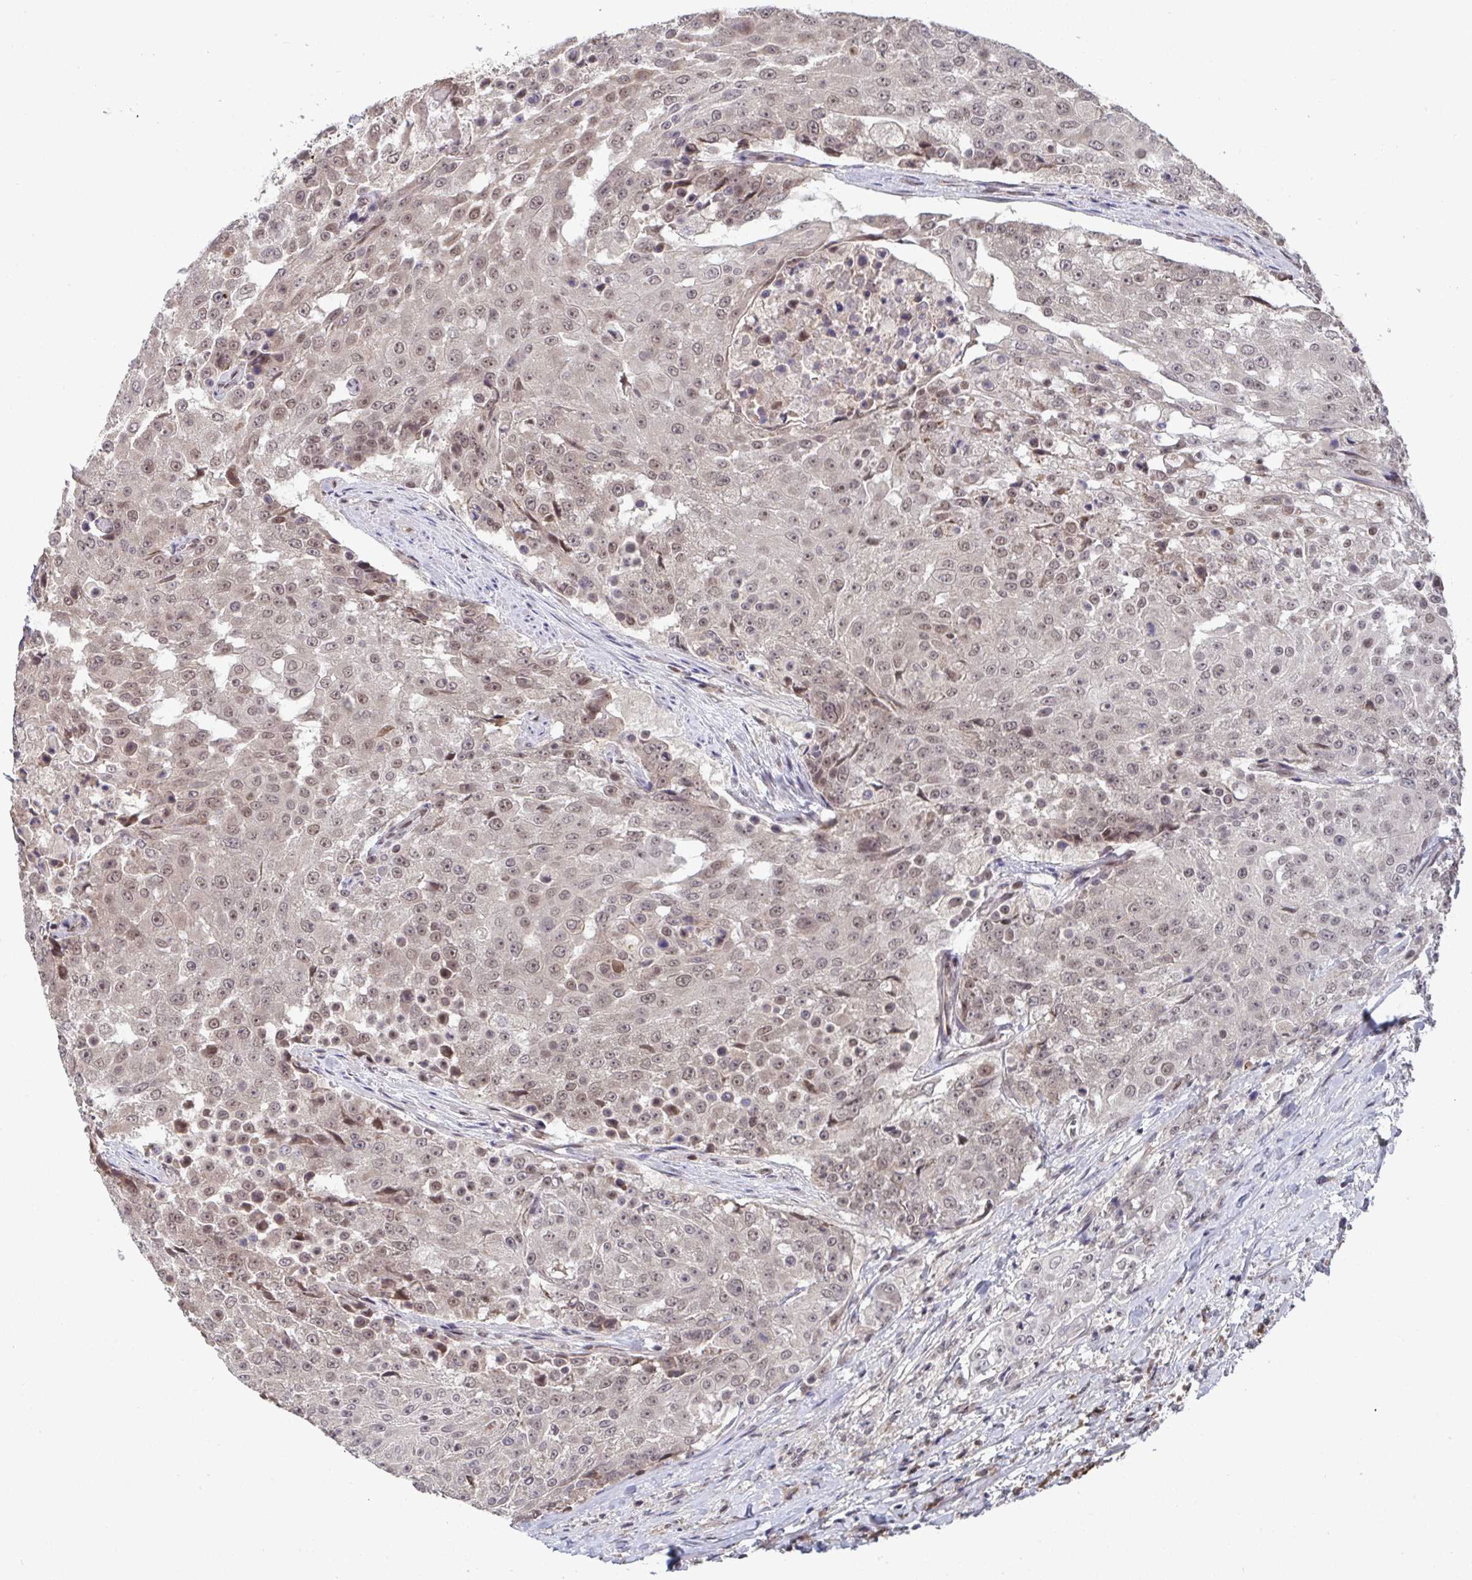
{"staining": {"intensity": "moderate", "quantity": ">75%", "location": "nuclear"}, "tissue": "urothelial cancer", "cell_type": "Tumor cells", "image_type": "cancer", "snomed": [{"axis": "morphology", "description": "Urothelial carcinoma, High grade"}, {"axis": "topography", "description": "Urinary bladder"}], "caption": "An immunohistochemistry (IHC) image of neoplastic tissue is shown. Protein staining in brown shows moderate nuclear positivity in urothelial cancer within tumor cells. The staining is performed using DAB (3,3'-diaminobenzidine) brown chromogen to label protein expression. The nuclei are counter-stained blue using hematoxylin.", "gene": "JMJD1C", "patient": {"sex": "female", "age": 63}}